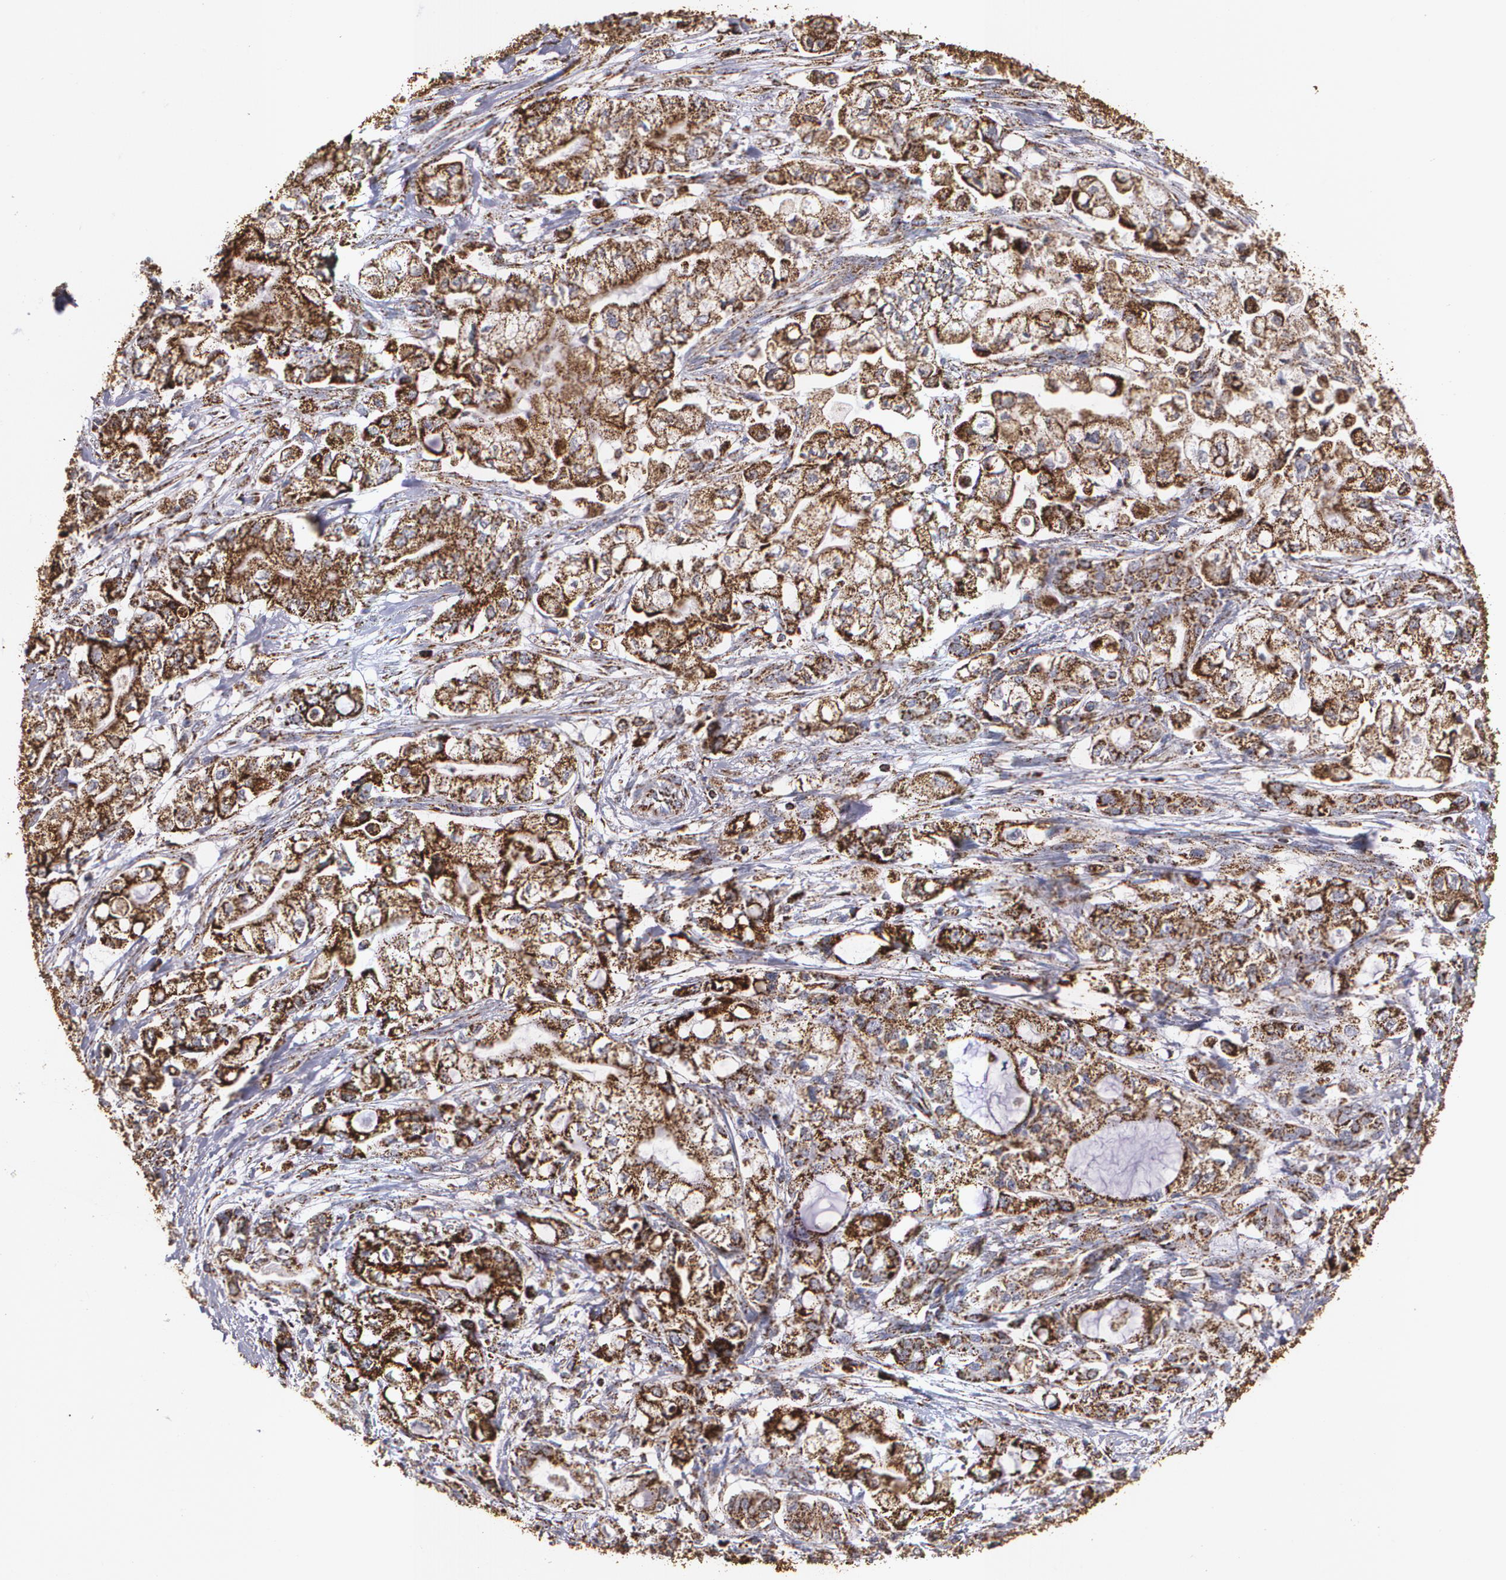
{"staining": {"intensity": "strong", "quantity": ">75%", "location": "cytoplasmic/membranous"}, "tissue": "pancreatic cancer", "cell_type": "Tumor cells", "image_type": "cancer", "snomed": [{"axis": "morphology", "description": "Adenocarcinoma, NOS"}, {"axis": "topography", "description": "Pancreas"}], "caption": "Protein analysis of adenocarcinoma (pancreatic) tissue shows strong cytoplasmic/membranous staining in about >75% of tumor cells.", "gene": "HSPD1", "patient": {"sex": "male", "age": 79}}